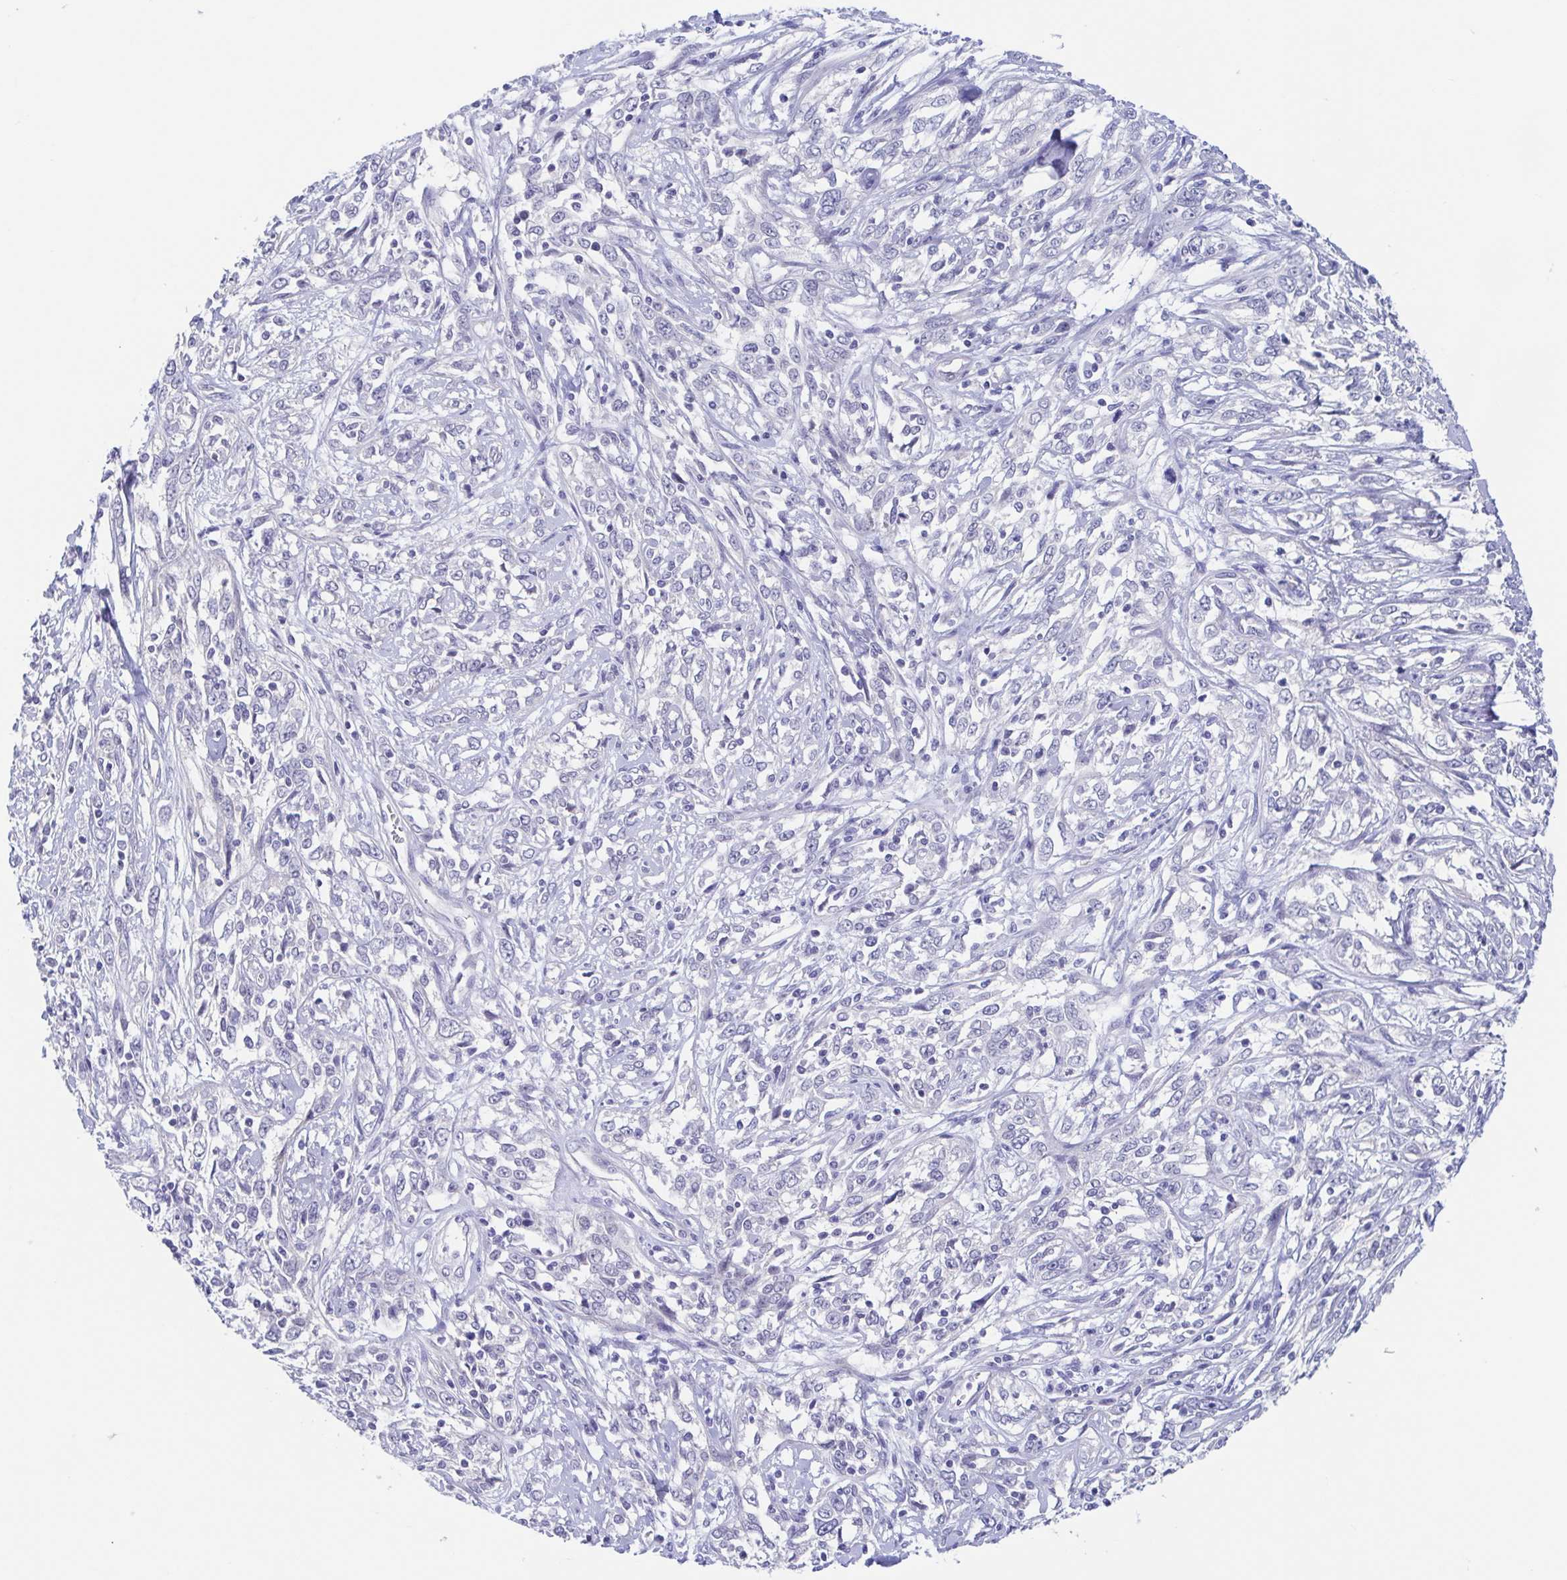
{"staining": {"intensity": "negative", "quantity": "none", "location": "none"}, "tissue": "cervical cancer", "cell_type": "Tumor cells", "image_type": "cancer", "snomed": [{"axis": "morphology", "description": "Adenocarcinoma, NOS"}, {"axis": "topography", "description": "Cervix"}], "caption": "DAB immunohistochemical staining of human cervical adenocarcinoma displays no significant staining in tumor cells.", "gene": "TEX12", "patient": {"sex": "female", "age": 40}}